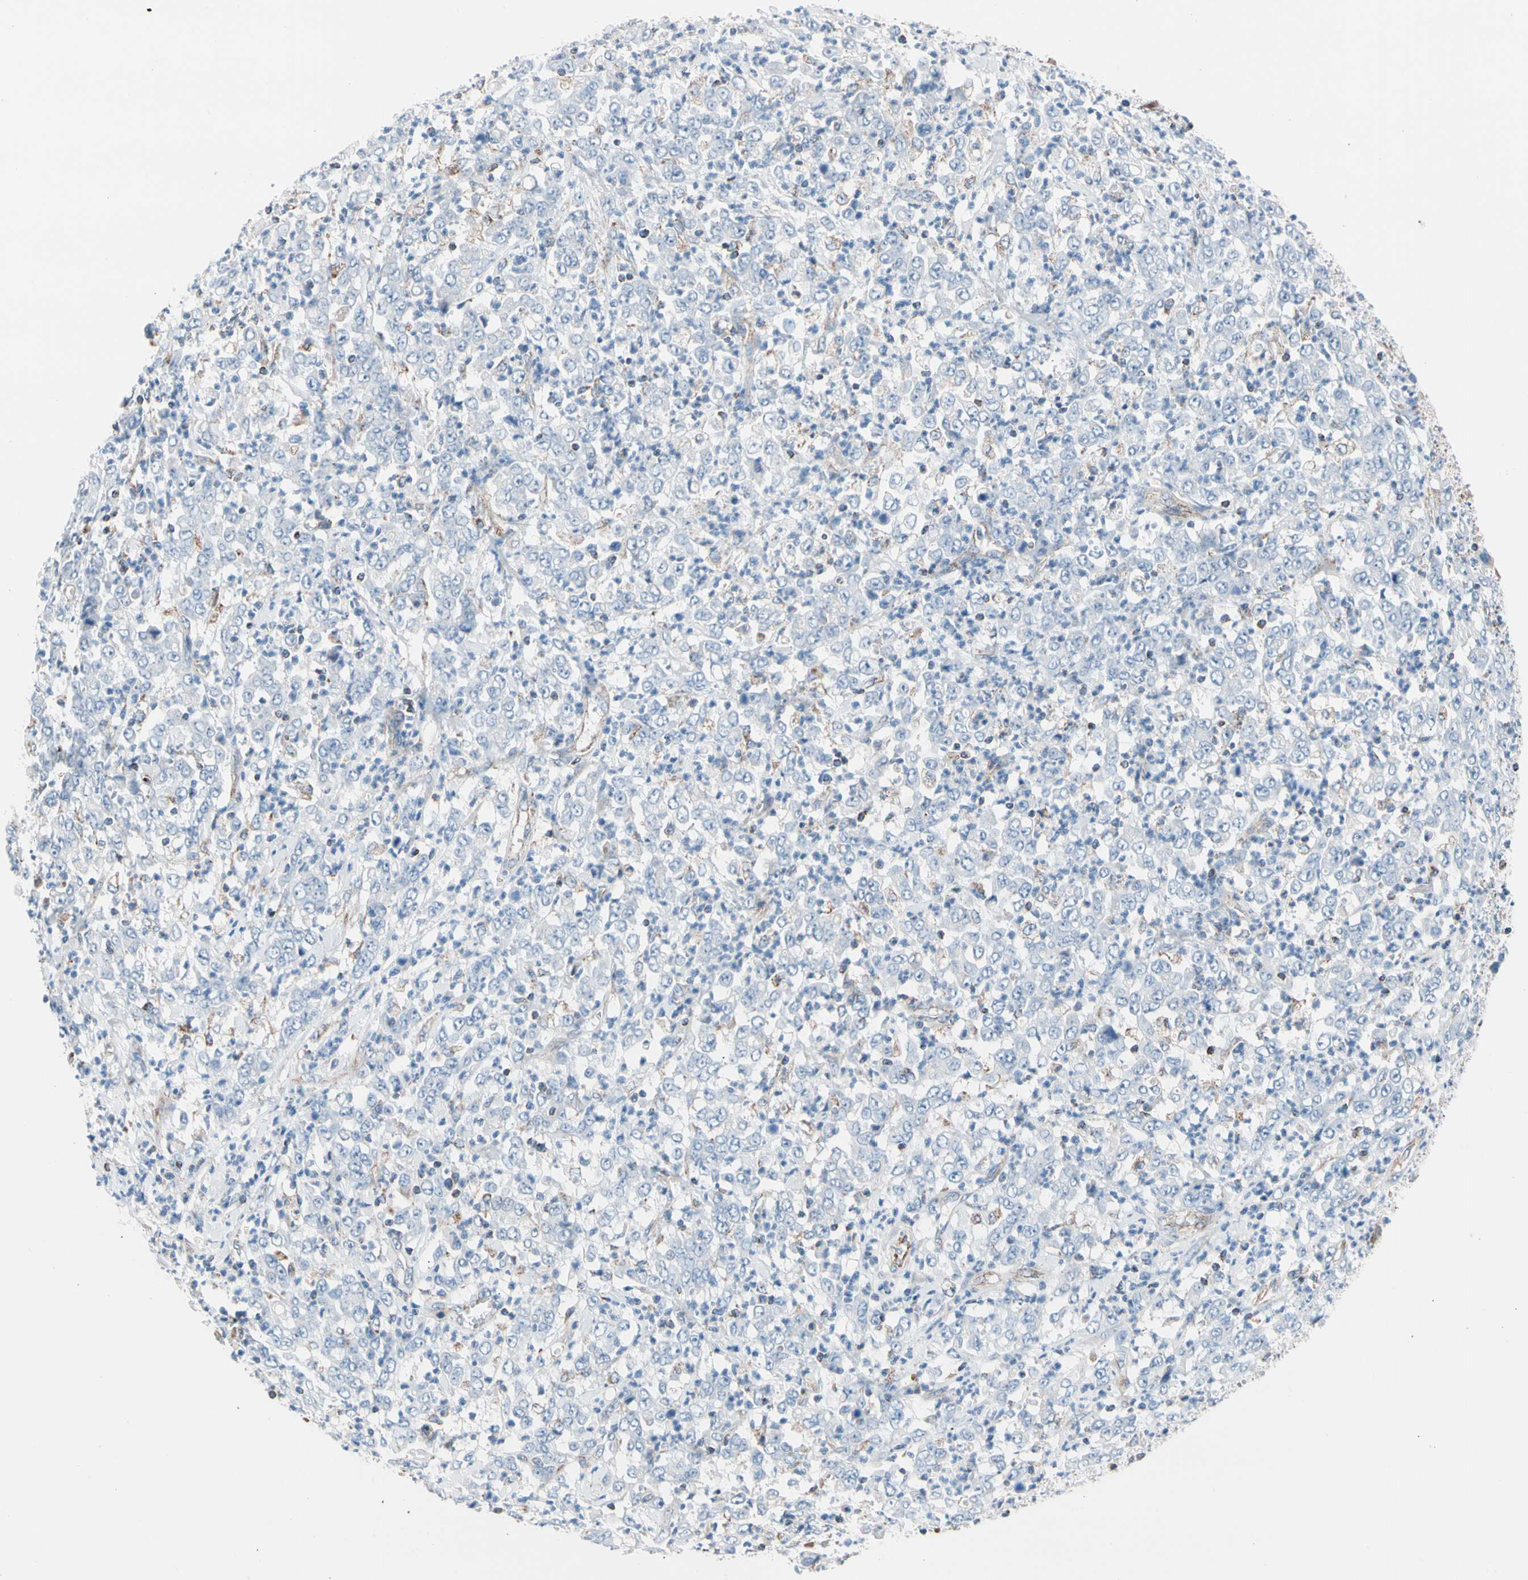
{"staining": {"intensity": "negative", "quantity": "none", "location": "none"}, "tissue": "stomach cancer", "cell_type": "Tumor cells", "image_type": "cancer", "snomed": [{"axis": "morphology", "description": "Adenocarcinoma, NOS"}, {"axis": "topography", "description": "Stomach, lower"}], "caption": "Human adenocarcinoma (stomach) stained for a protein using IHC reveals no staining in tumor cells.", "gene": "HK1", "patient": {"sex": "female", "age": 71}}